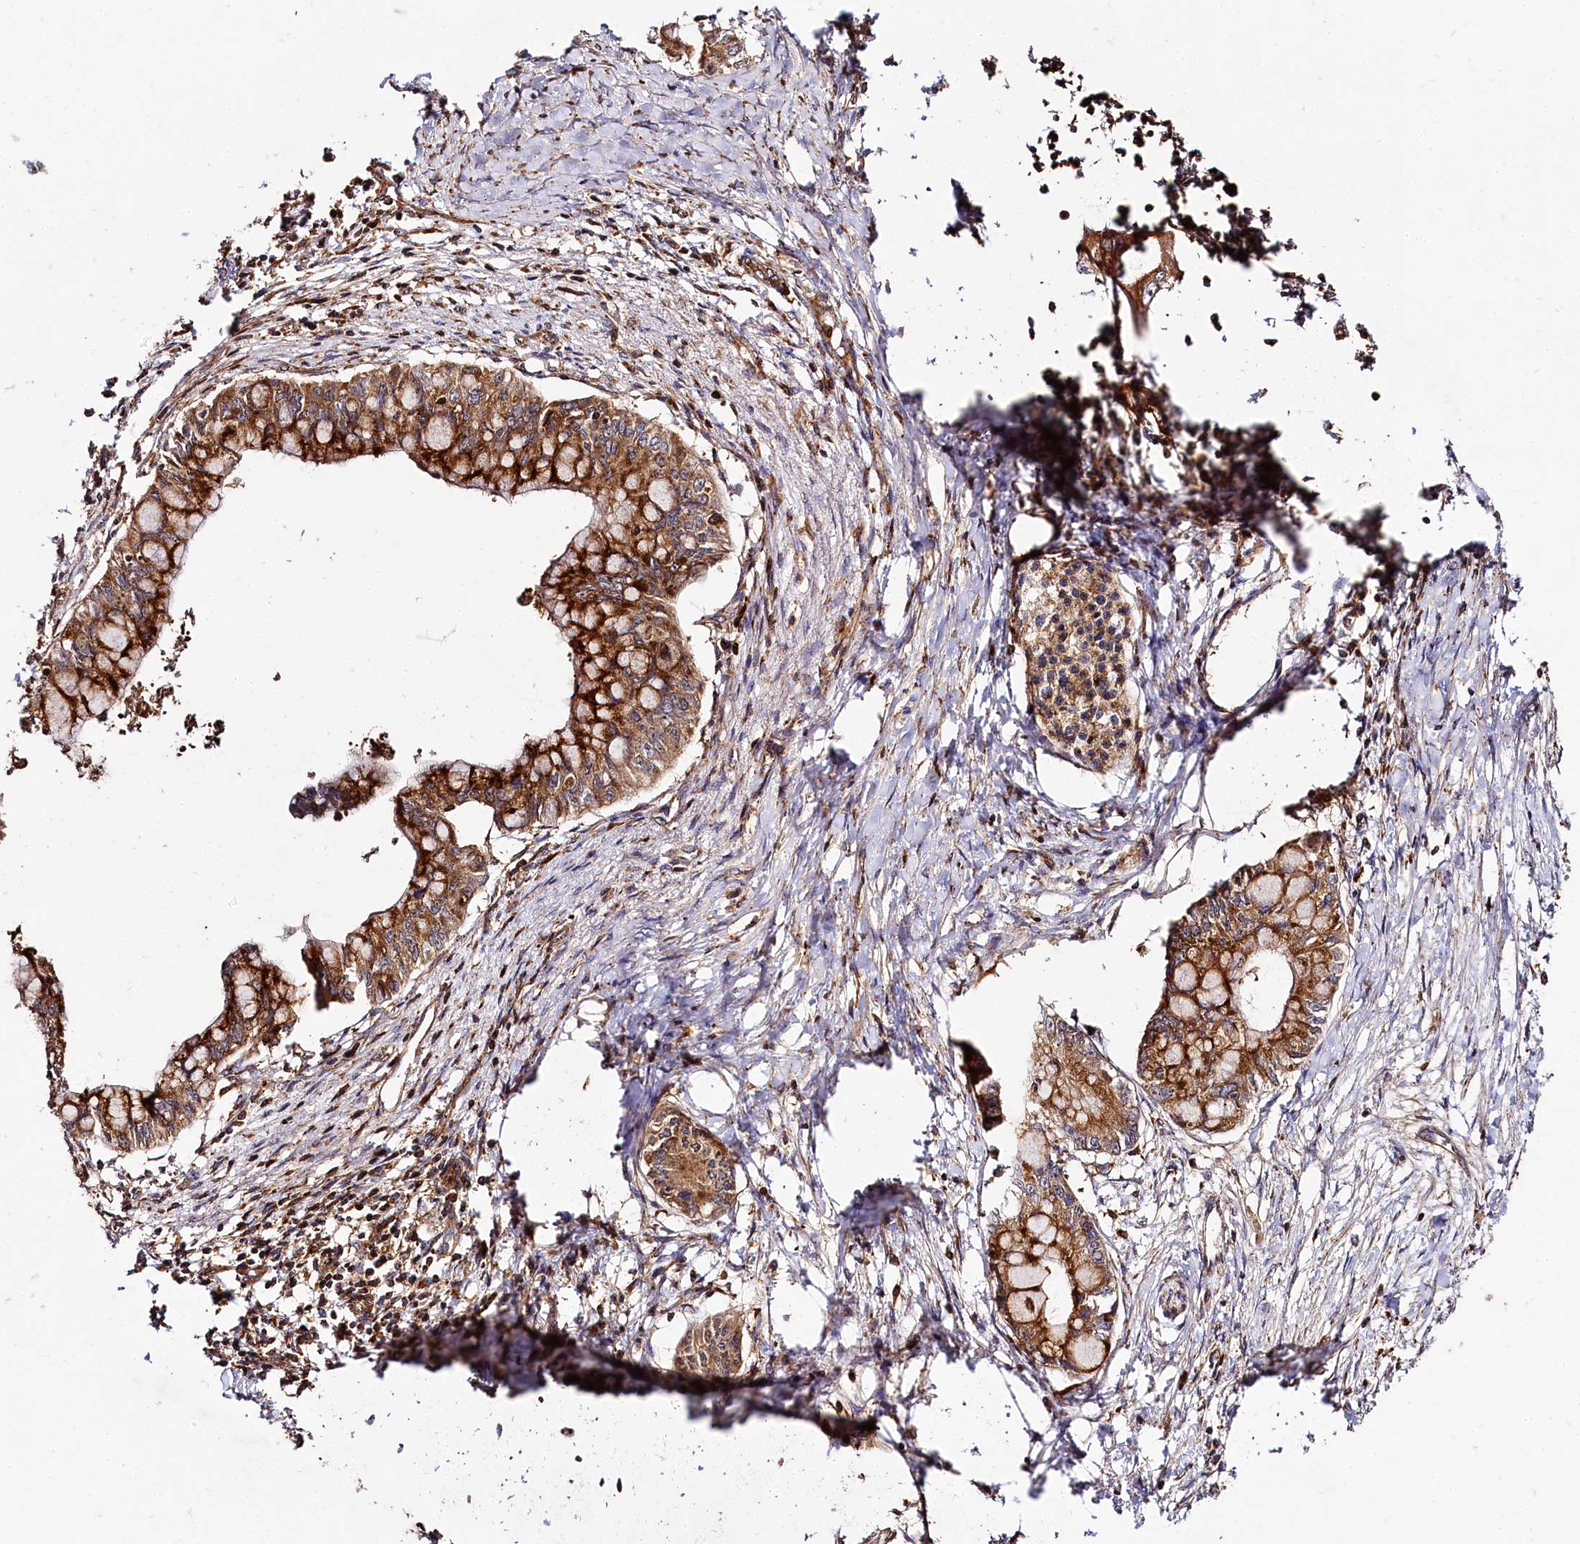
{"staining": {"intensity": "strong", "quantity": ">75%", "location": "cytoplasmic/membranous"}, "tissue": "pancreatic cancer", "cell_type": "Tumor cells", "image_type": "cancer", "snomed": [{"axis": "morphology", "description": "Adenocarcinoma, NOS"}, {"axis": "topography", "description": "Pancreas"}], "caption": "Protein staining of pancreatic adenocarcinoma tissue shows strong cytoplasmic/membranous staining in about >75% of tumor cells. (DAB (3,3'-diaminobenzidine) IHC with brightfield microscopy, high magnification).", "gene": "WDR73", "patient": {"sex": "male", "age": 48}}